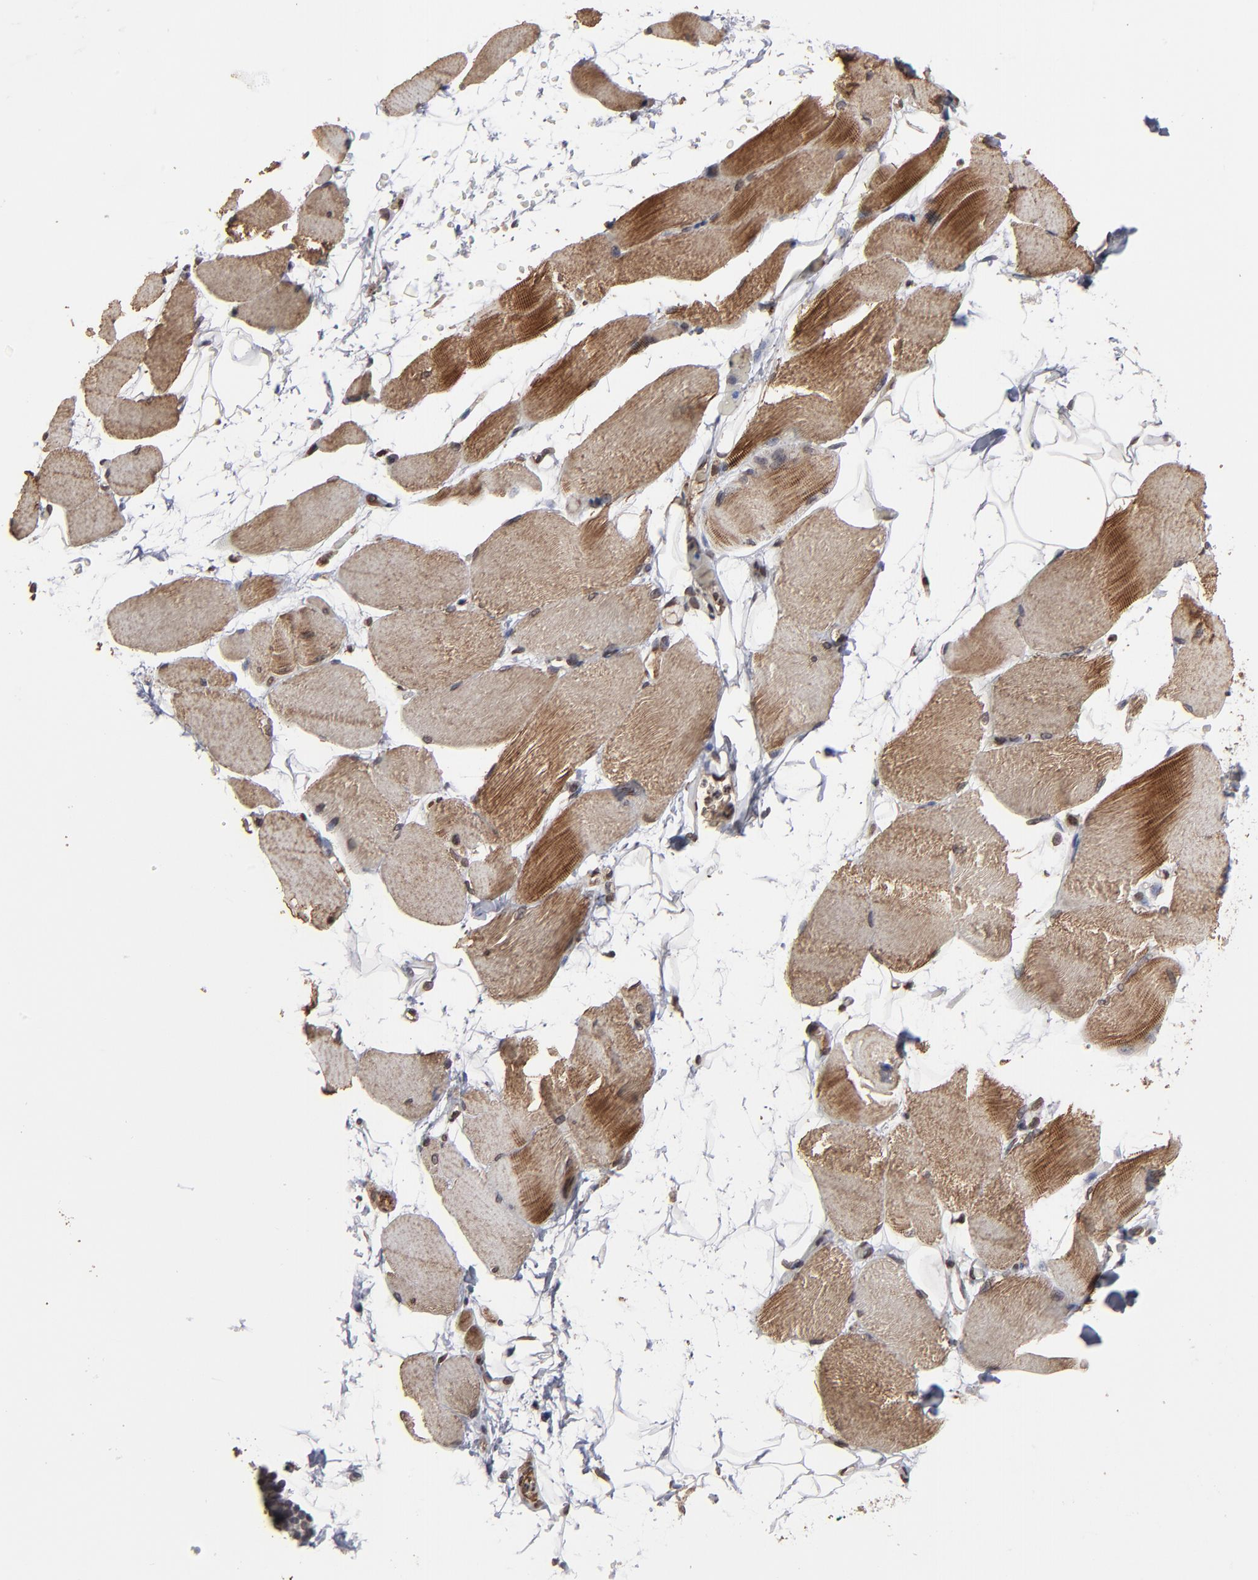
{"staining": {"intensity": "moderate", "quantity": "25%-75%", "location": "cytoplasmic/membranous,nuclear"}, "tissue": "skeletal muscle", "cell_type": "Myocytes", "image_type": "normal", "snomed": [{"axis": "morphology", "description": "Normal tissue, NOS"}, {"axis": "topography", "description": "Skeletal muscle"}, {"axis": "topography", "description": "Parathyroid gland"}], "caption": "IHC image of unremarkable skeletal muscle: human skeletal muscle stained using IHC demonstrates medium levels of moderate protein expression localized specifically in the cytoplasmic/membranous,nuclear of myocytes, appearing as a cytoplasmic/membranous,nuclear brown color.", "gene": "BAZ1A", "patient": {"sex": "female", "age": 37}}